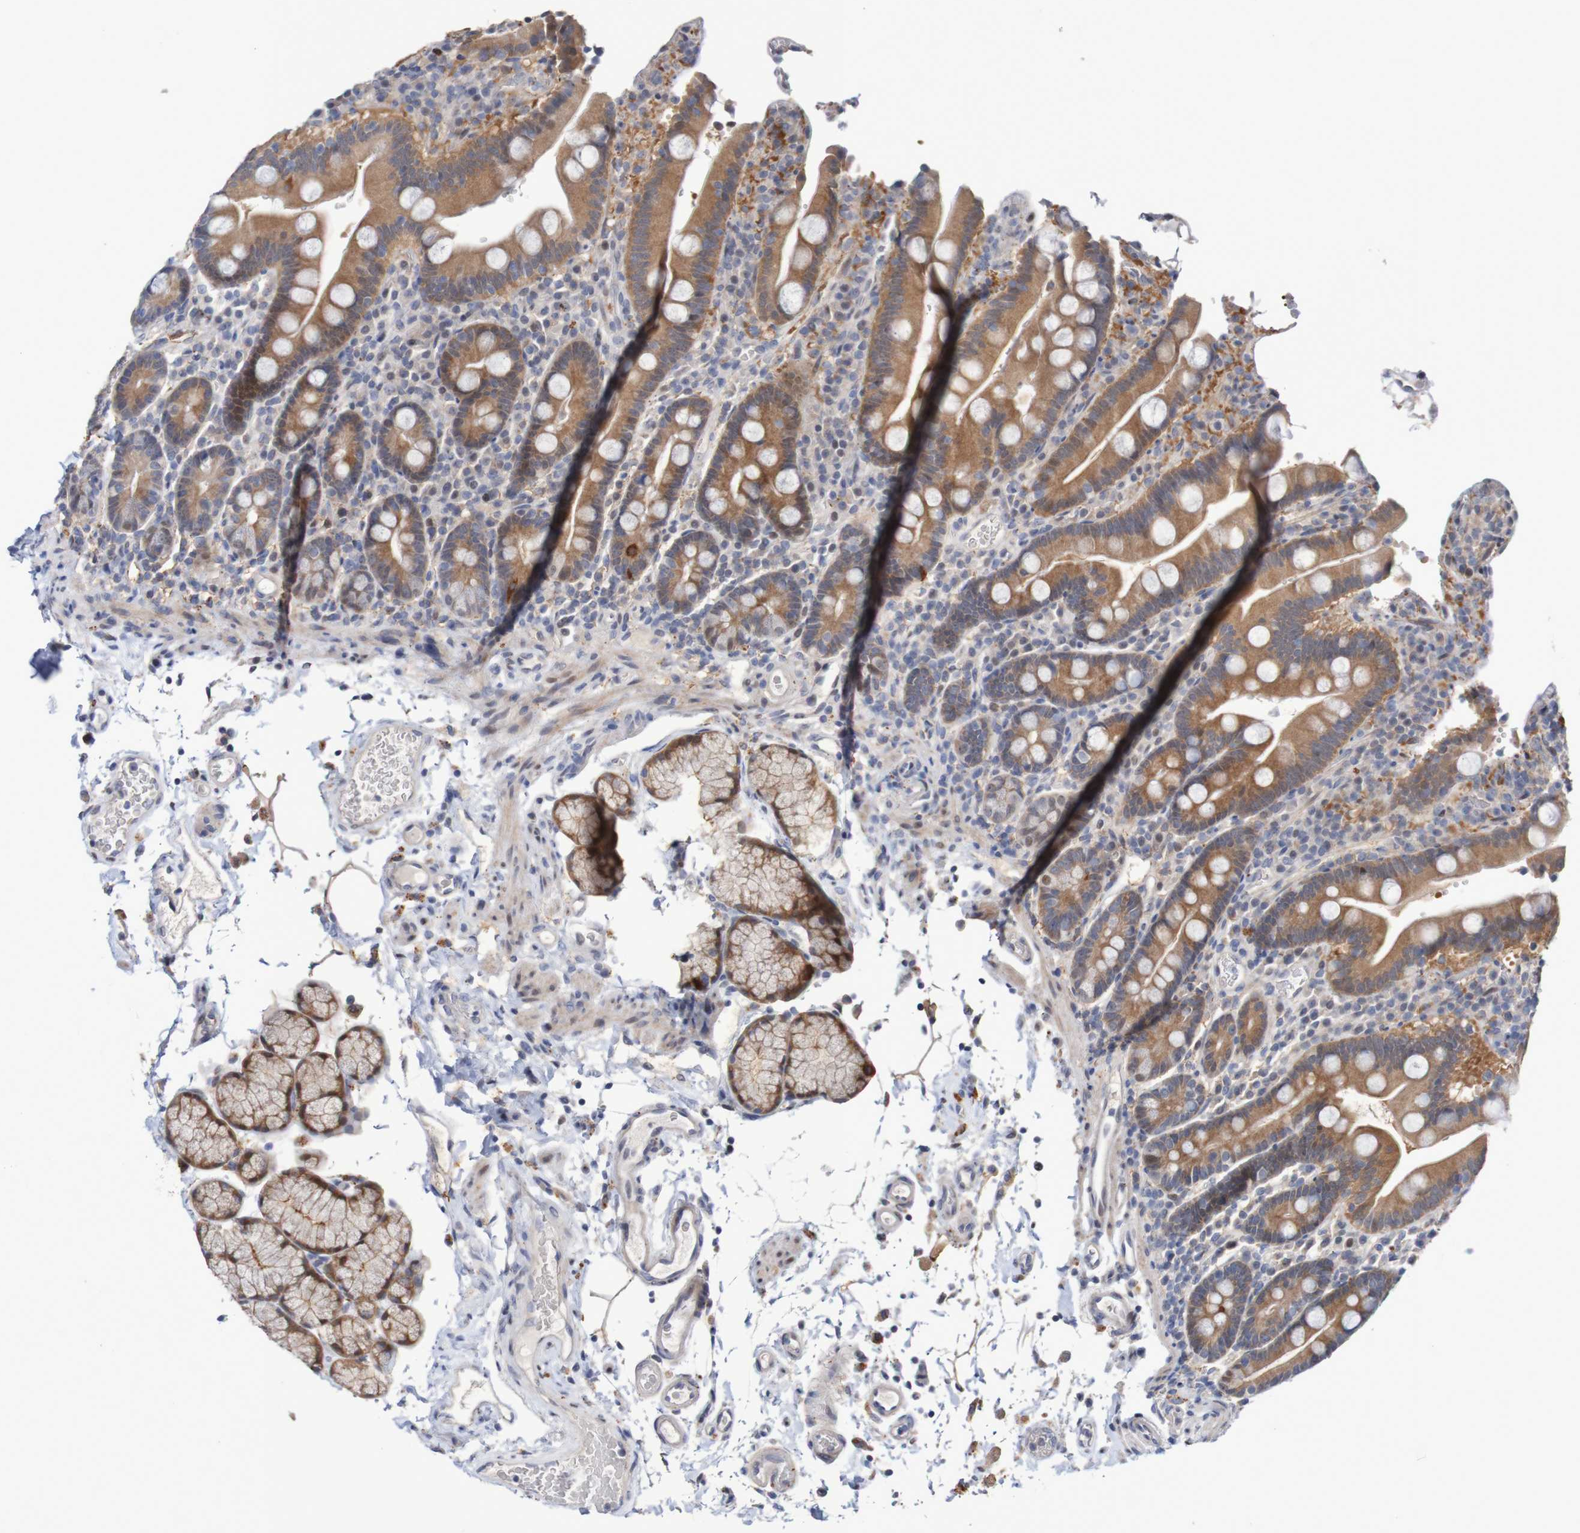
{"staining": {"intensity": "moderate", "quantity": ">75%", "location": "cytoplasmic/membranous"}, "tissue": "duodenum", "cell_type": "Glandular cells", "image_type": "normal", "snomed": [{"axis": "morphology", "description": "Normal tissue, NOS"}, {"axis": "topography", "description": "Small intestine, NOS"}], "caption": "Immunohistochemical staining of unremarkable duodenum reveals moderate cytoplasmic/membranous protein expression in about >75% of glandular cells. (Brightfield microscopy of DAB IHC at high magnification).", "gene": "FBP1", "patient": {"sex": "female", "age": 71}}